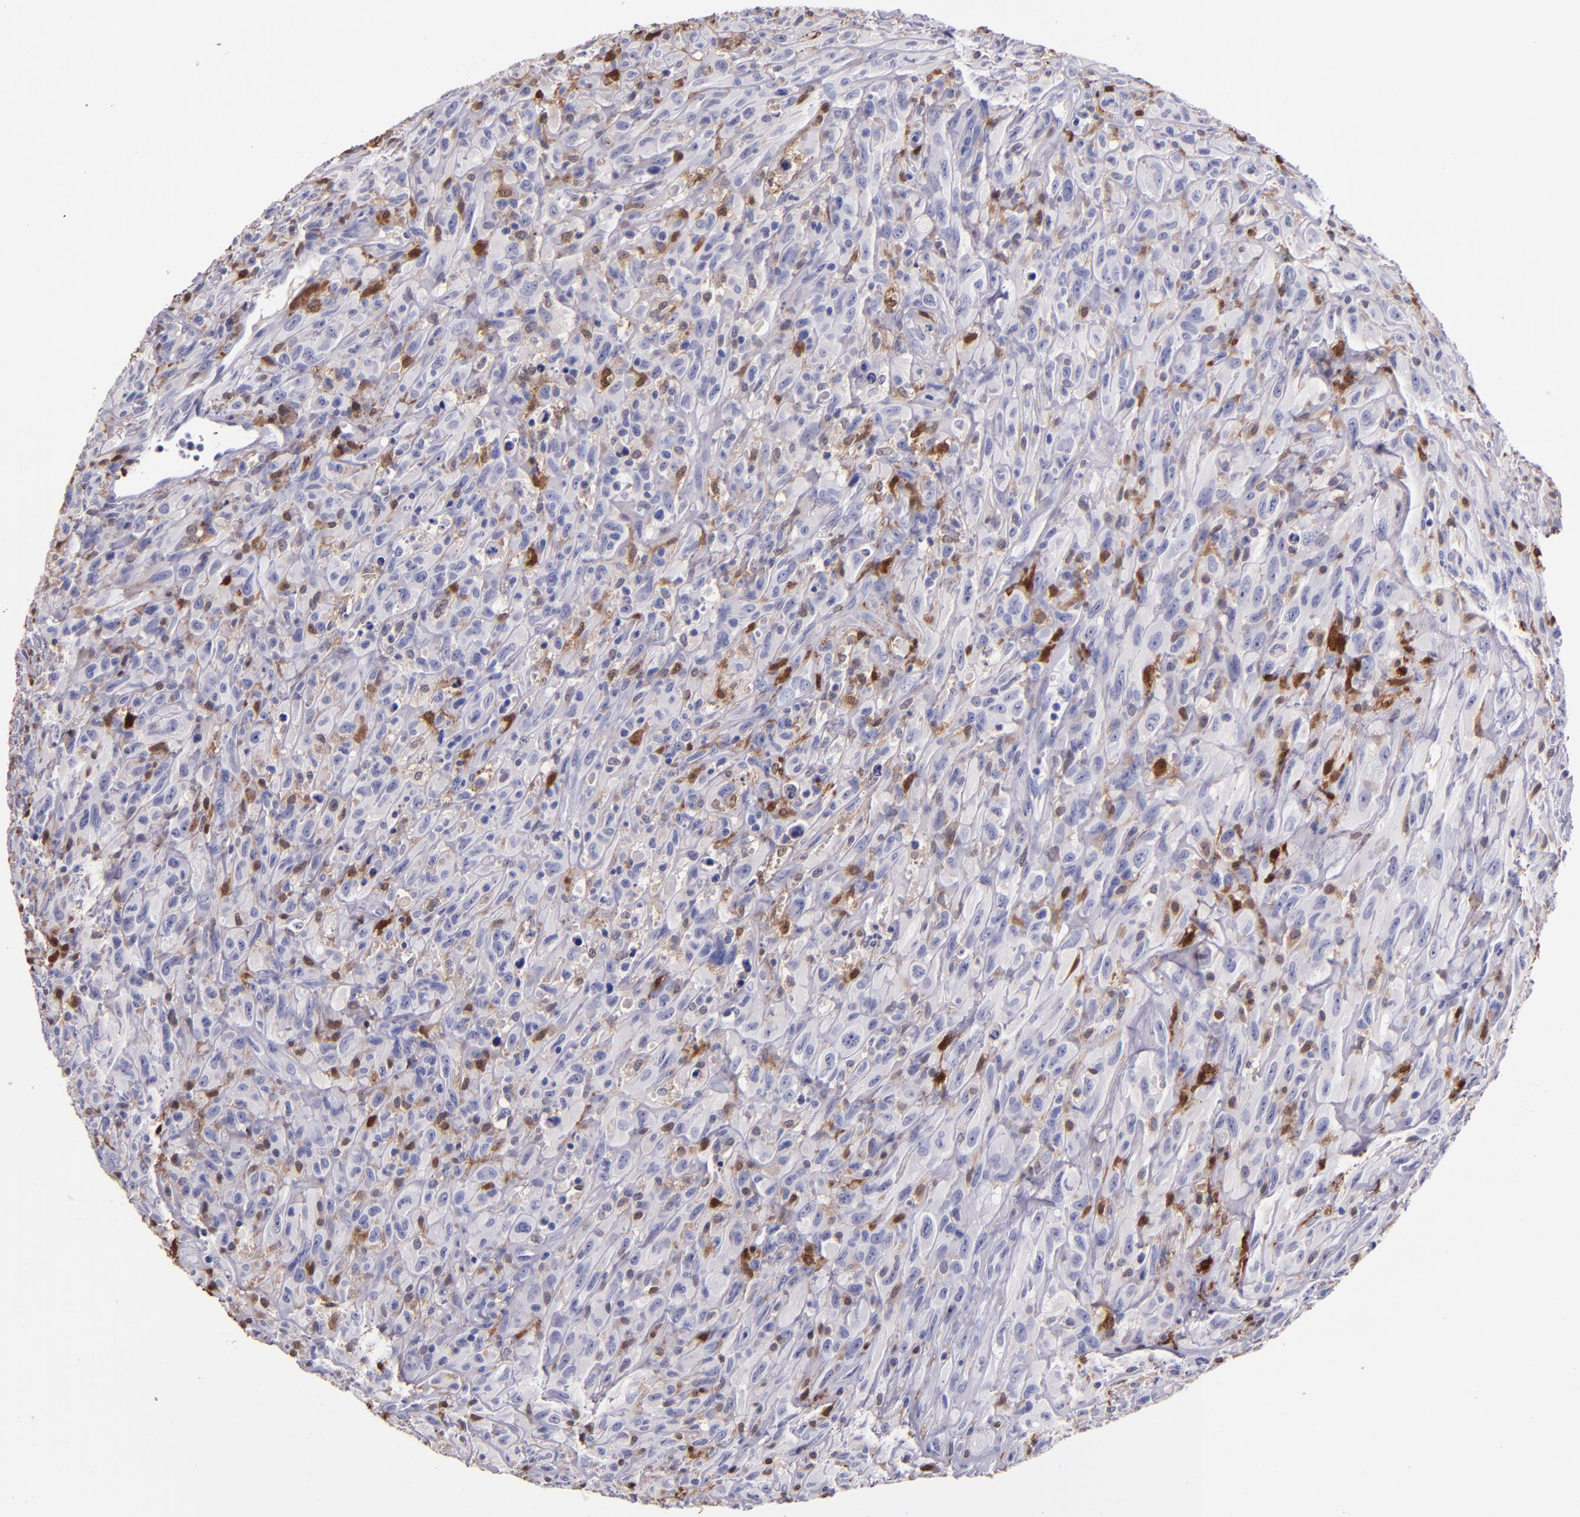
{"staining": {"intensity": "negative", "quantity": "none", "location": "none"}, "tissue": "glioma", "cell_type": "Tumor cells", "image_type": "cancer", "snomed": [{"axis": "morphology", "description": "Glioma, malignant, High grade"}, {"axis": "topography", "description": "Brain"}], "caption": "Micrograph shows no significant protein positivity in tumor cells of malignant glioma (high-grade).", "gene": "F13A1", "patient": {"sex": "male", "age": 48}}